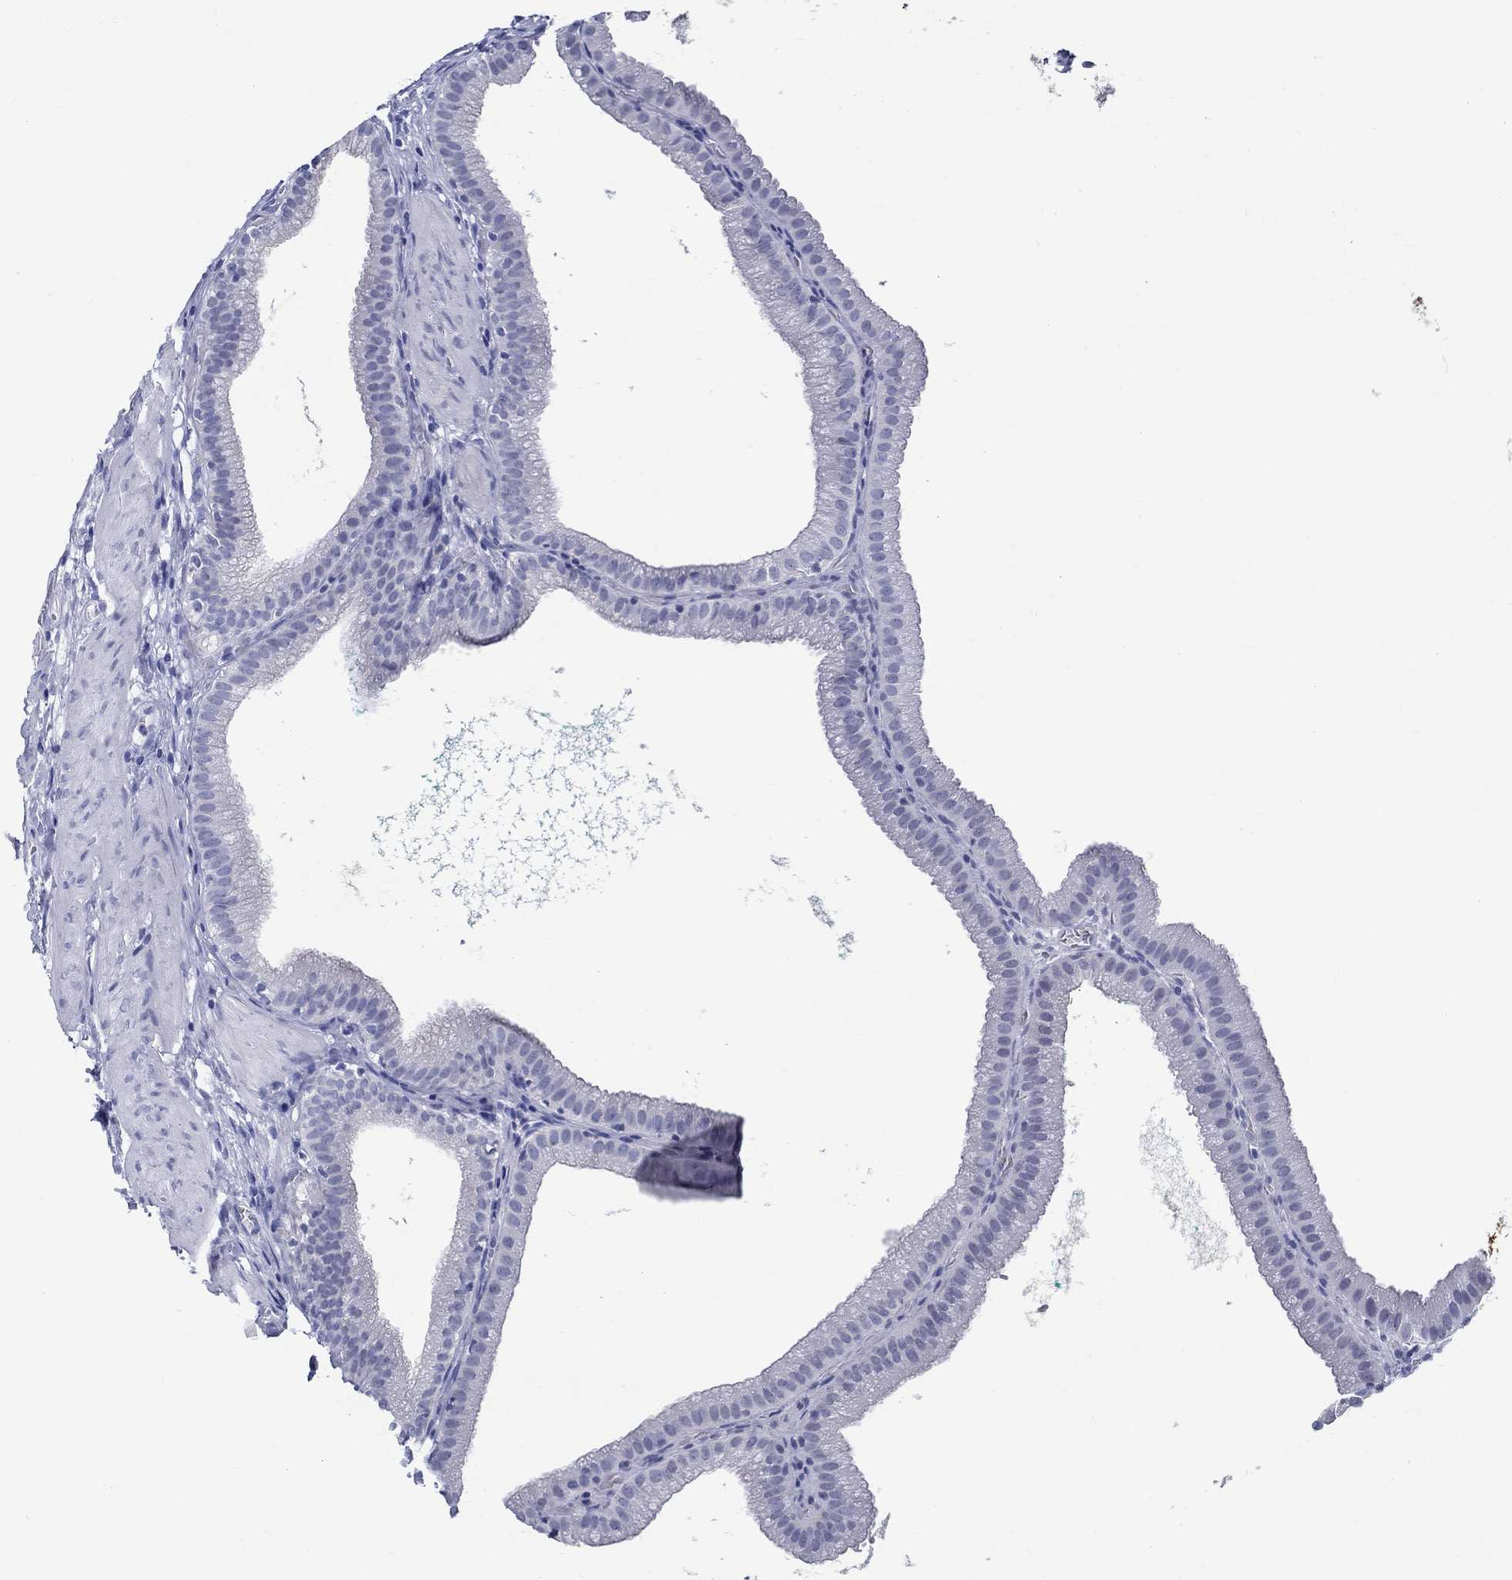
{"staining": {"intensity": "negative", "quantity": "none", "location": "none"}, "tissue": "gallbladder", "cell_type": "Glandular cells", "image_type": "normal", "snomed": [{"axis": "morphology", "description": "Normal tissue, NOS"}, {"axis": "topography", "description": "Gallbladder"}], "caption": "A histopathology image of gallbladder stained for a protein displays no brown staining in glandular cells. (DAB immunohistochemistry, high magnification).", "gene": "BSPRY", "patient": {"sex": "male", "age": 67}}